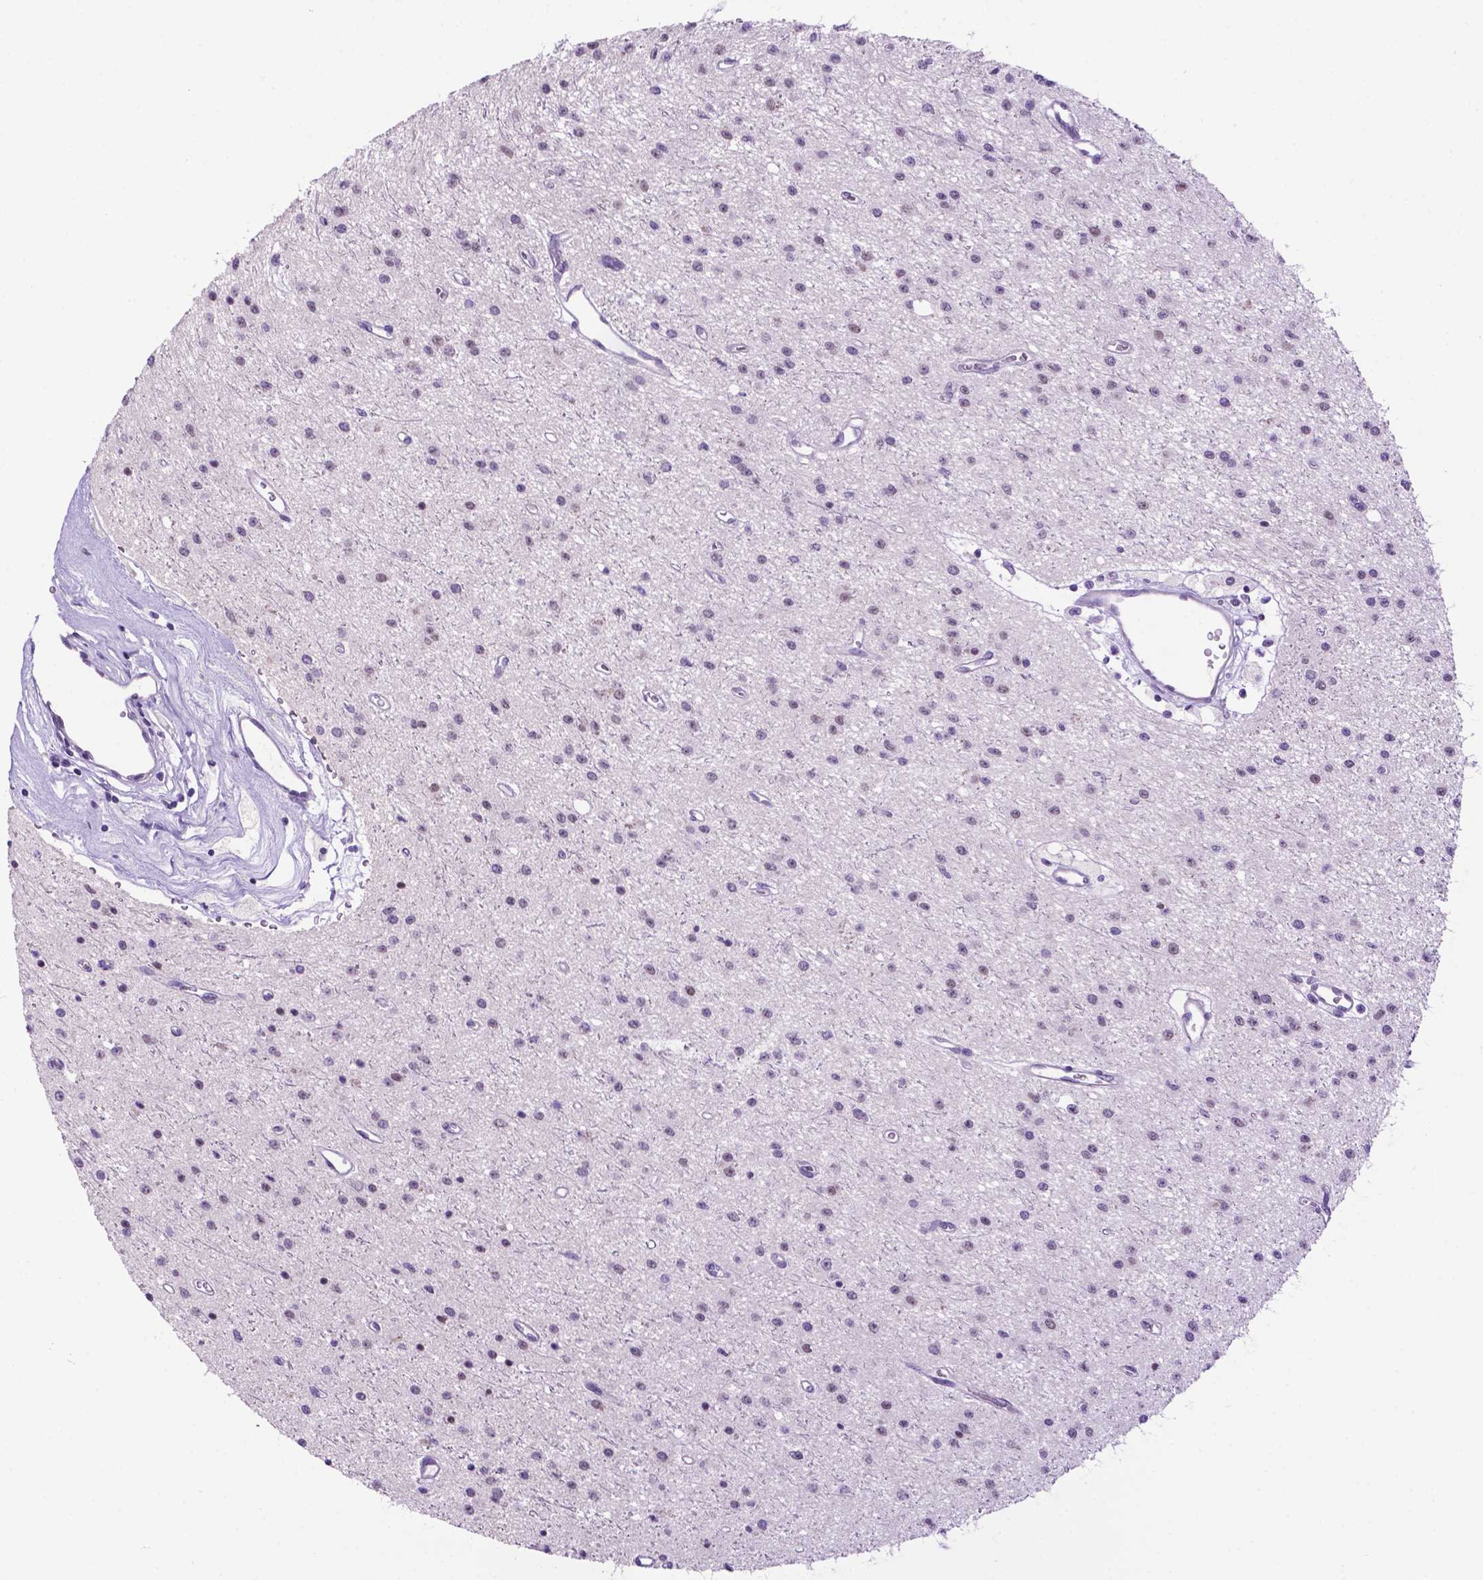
{"staining": {"intensity": "negative", "quantity": "none", "location": "none"}, "tissue": "glioma", "cell_type": "Tumor cells", "image_type": "cancer", "snomed": [{"axis": "morphology", "description": "Glioma, malignant, Low grade"}, {"axis": "topography", "description": "Brain"}], "caption": "This histopathology image is of malignant glioma (low-grade) stained with immunohistochemistry (IHC) to label a protein in brown with the nuclei are counter-stained blue. There is no expression in tumor cells.", "gene": "TACSTD2", "patient": {"sex": "female", "age": 45}}